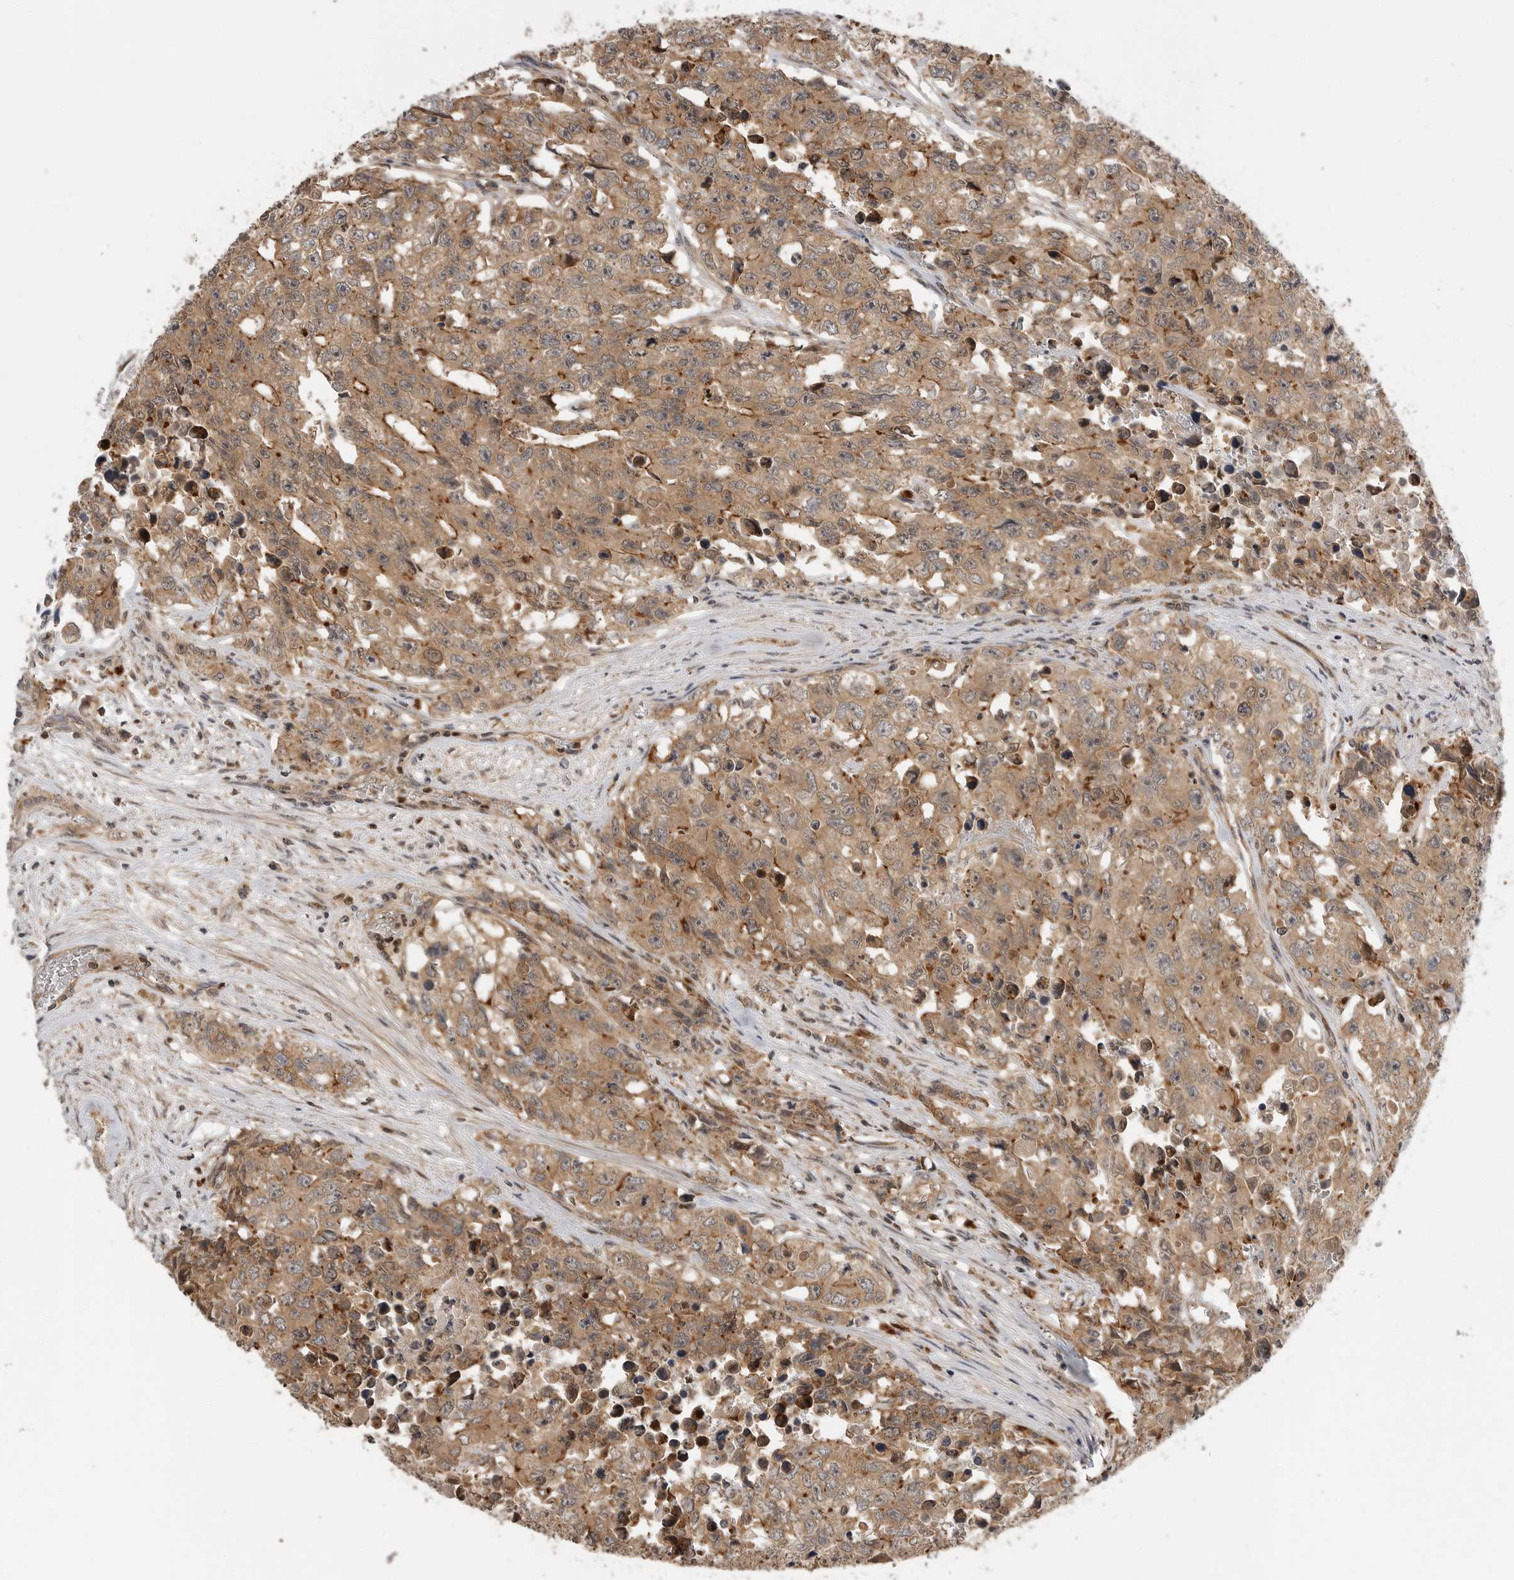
{"staining": {"intensity": "moderate", "quantity": ">75%", "location": "cytoplasmic/membranous"}, "tissue": "testis cancer", "cell_type": "Tumor cells", "image_type": "cancer", "snomed": [{"axis": "morphology", "description": "Carcinoma, Embryonal, NOS"}, {"axis": "topography", "description": "Testis"}], "caption": "Tumor cells demonstrate medium levels of moderate cytoplasmic/membranous staining in about >75% of cells in testis cancer (embryonal carcinoma).", "gene": "STRAP", "patient": {"sex": "male", "age": 28}}